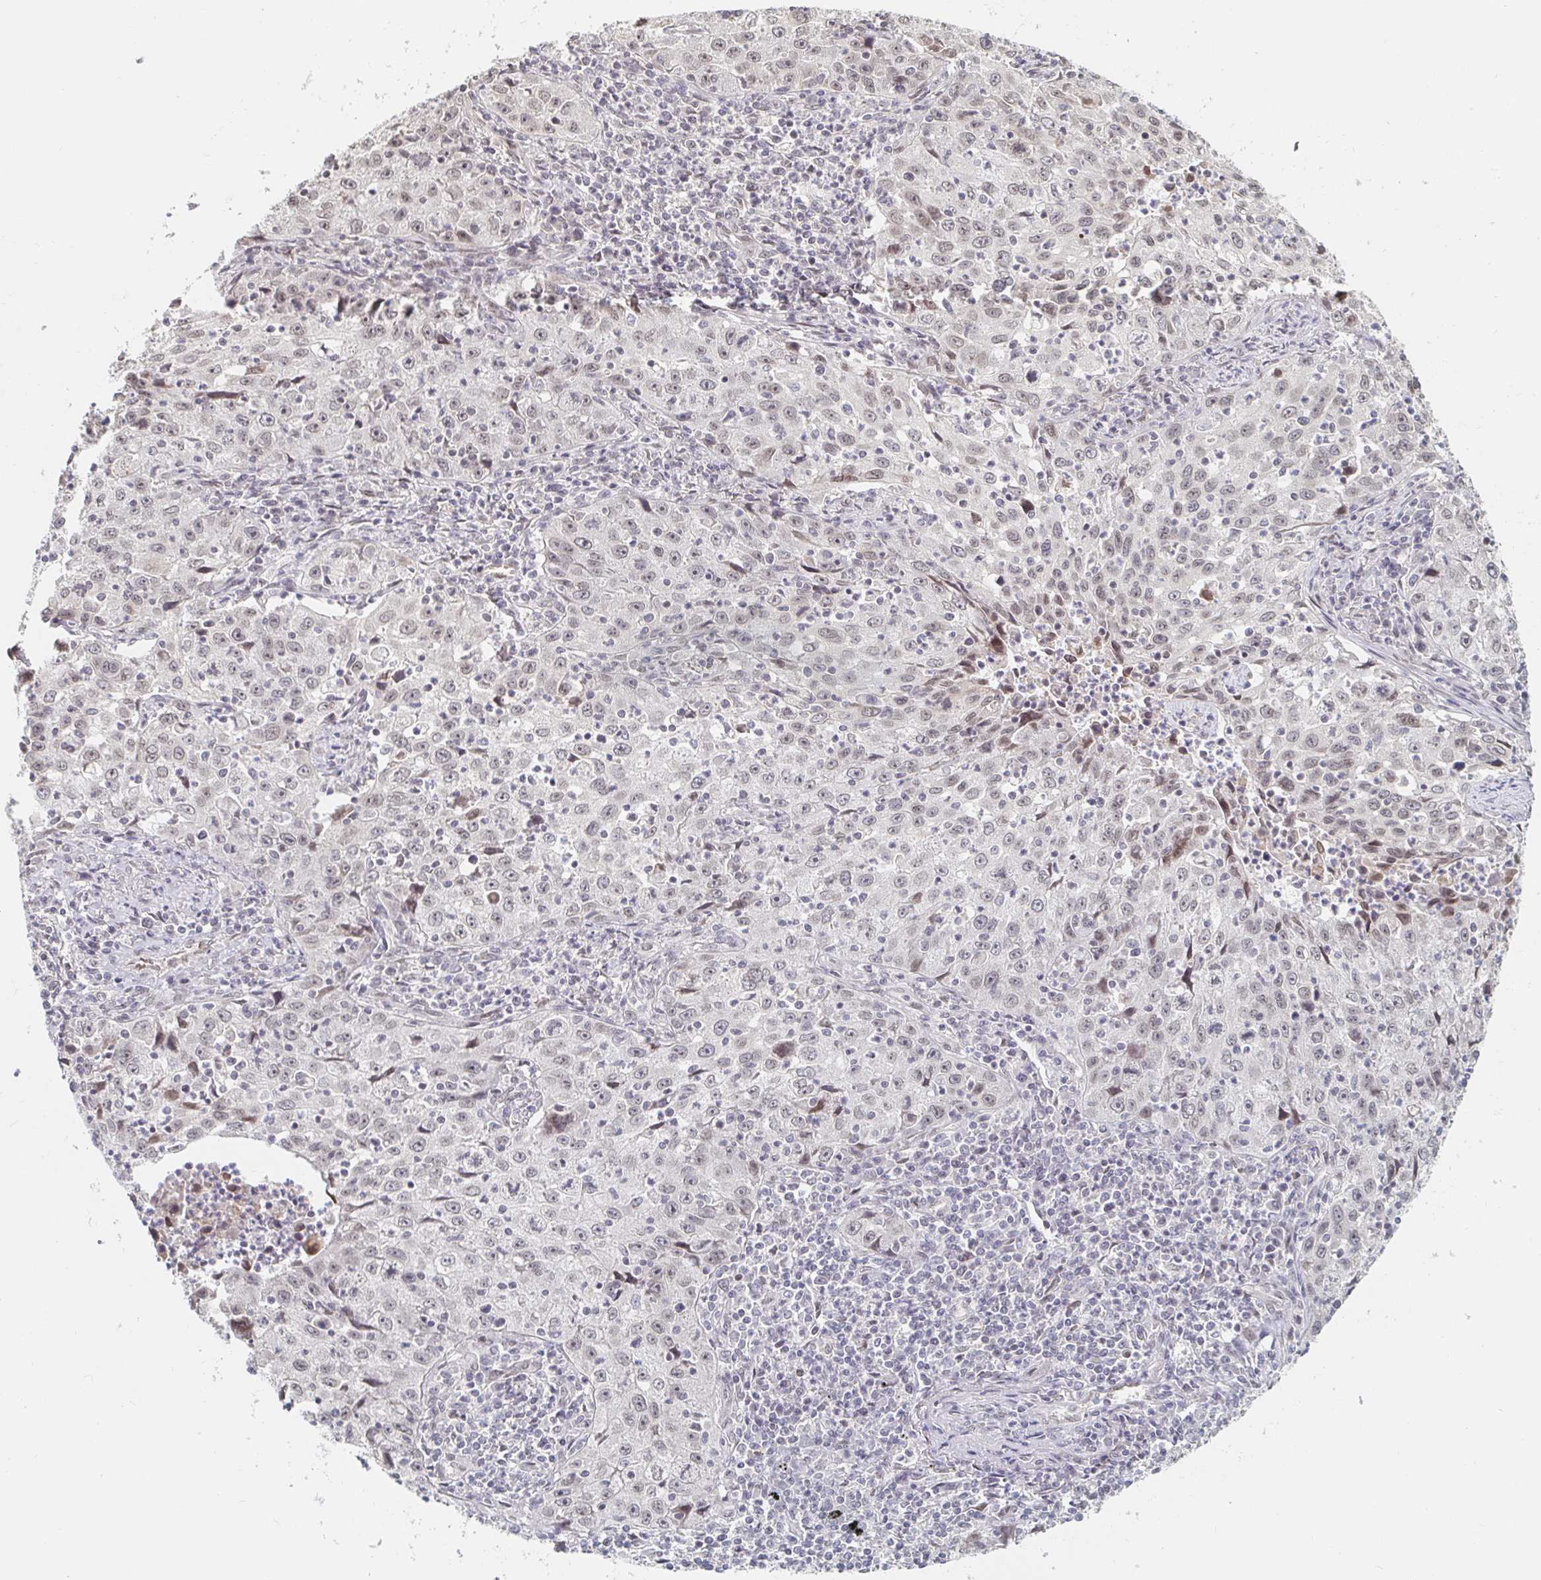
{"staining": {"intensity": "negative", "quantity": "none", "location": "none"}, "tissue": "lung cancer", "cell_type": "Tumor cells", "image_type": "cancer", "snomed": [{"axis": "morphology", "description": "Squamous cell carcinoma, NOS"}, {"axis": "topography", "description": "Lung"}], "caption": "High power microscopy image of an IHC photomicrograph of lung cancer, revealing no significant positivity in tumor cells. Brightfield microscopy of immunohistochemistry (IHC) stained with DAB (brown) and hematoxylin (blue), captured at high magnification.", "gene": "CHD2", "patient": {"sex": "male", "age": 71}}